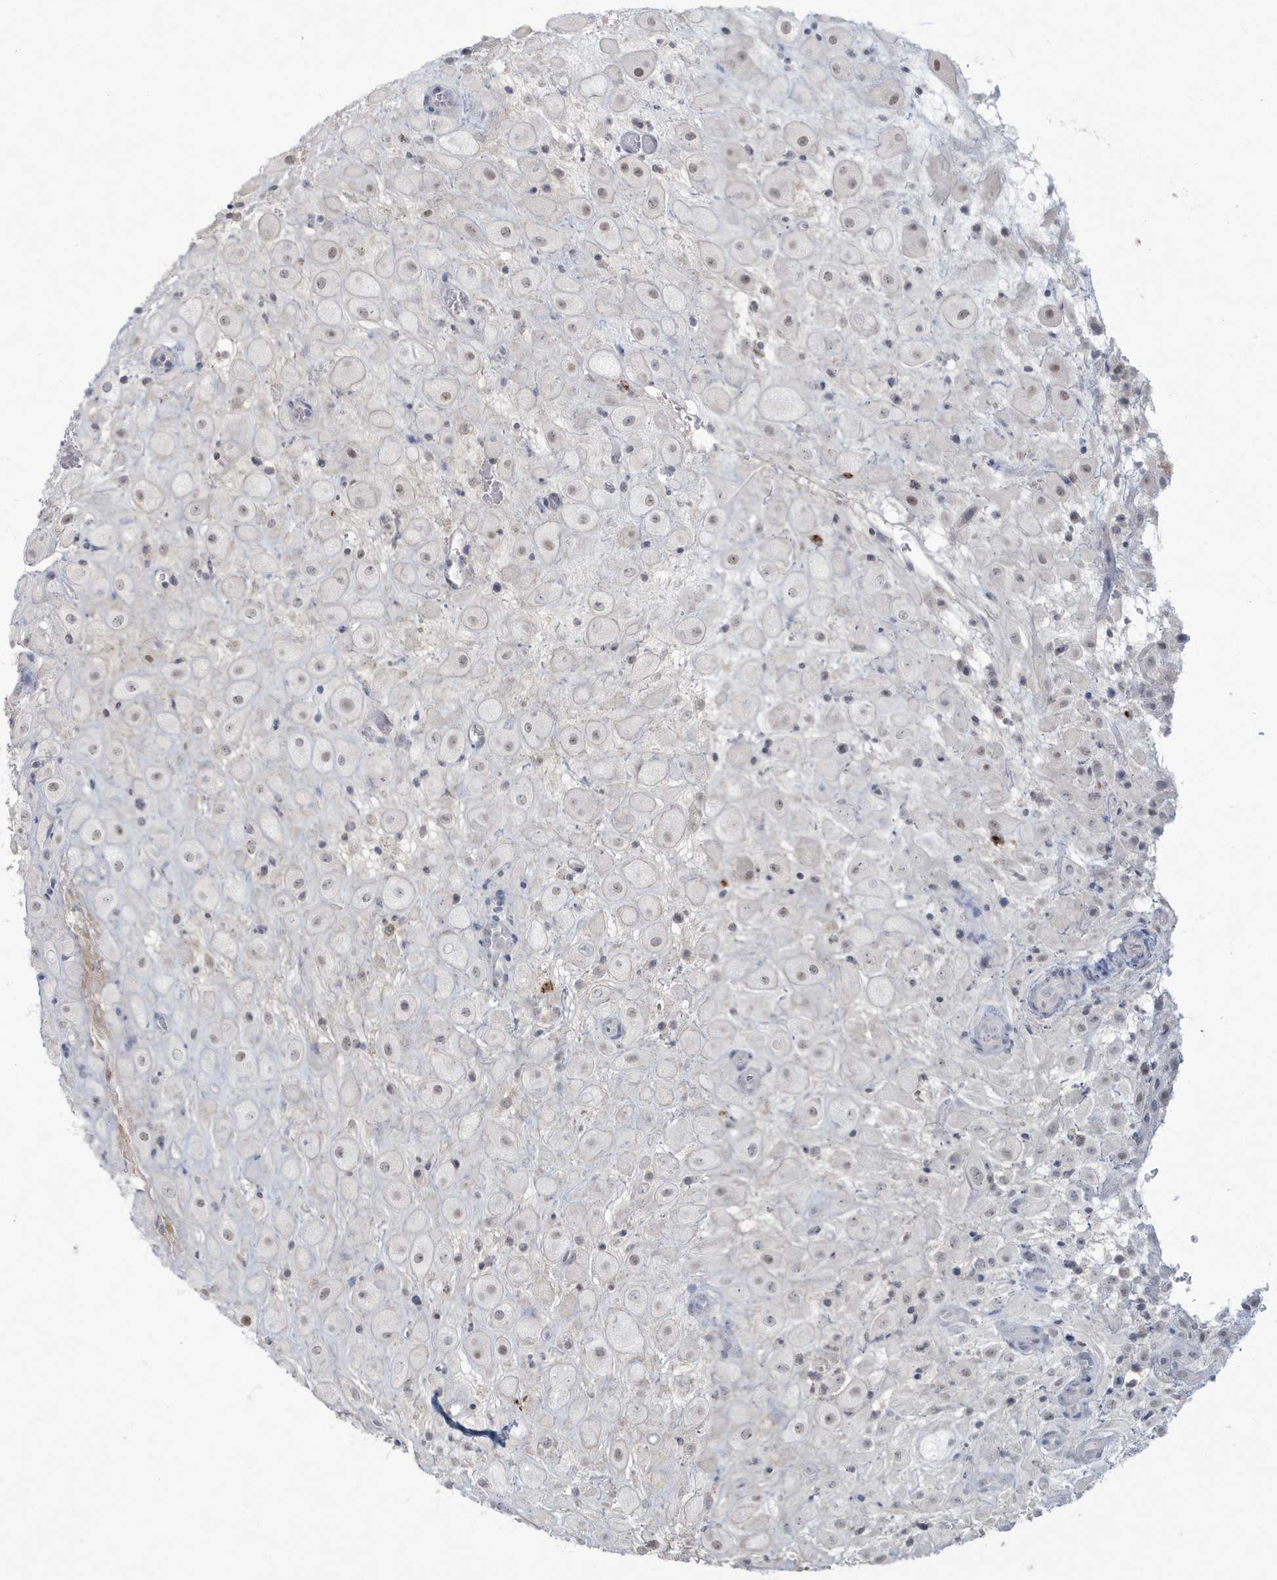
{"staining": {"intensity": "moderate", "quantity": "<25%", "location": "nuclear"}, "tissue": "placenta", "cell_type": "Decidual cells", "image_type": "normal", "snomed": [{"axis": "morphology", "description": "Normal tissue, NOS"}, {"axis": "topography", "description": "Placenta"}], "caption": "Unremarkable placenta reveals moderate nuclear staining in about <25% of decidual cells Nuclei are stained in blue..", "gene": "HERC6", "patient": {"sex": "female", "age": 35}}